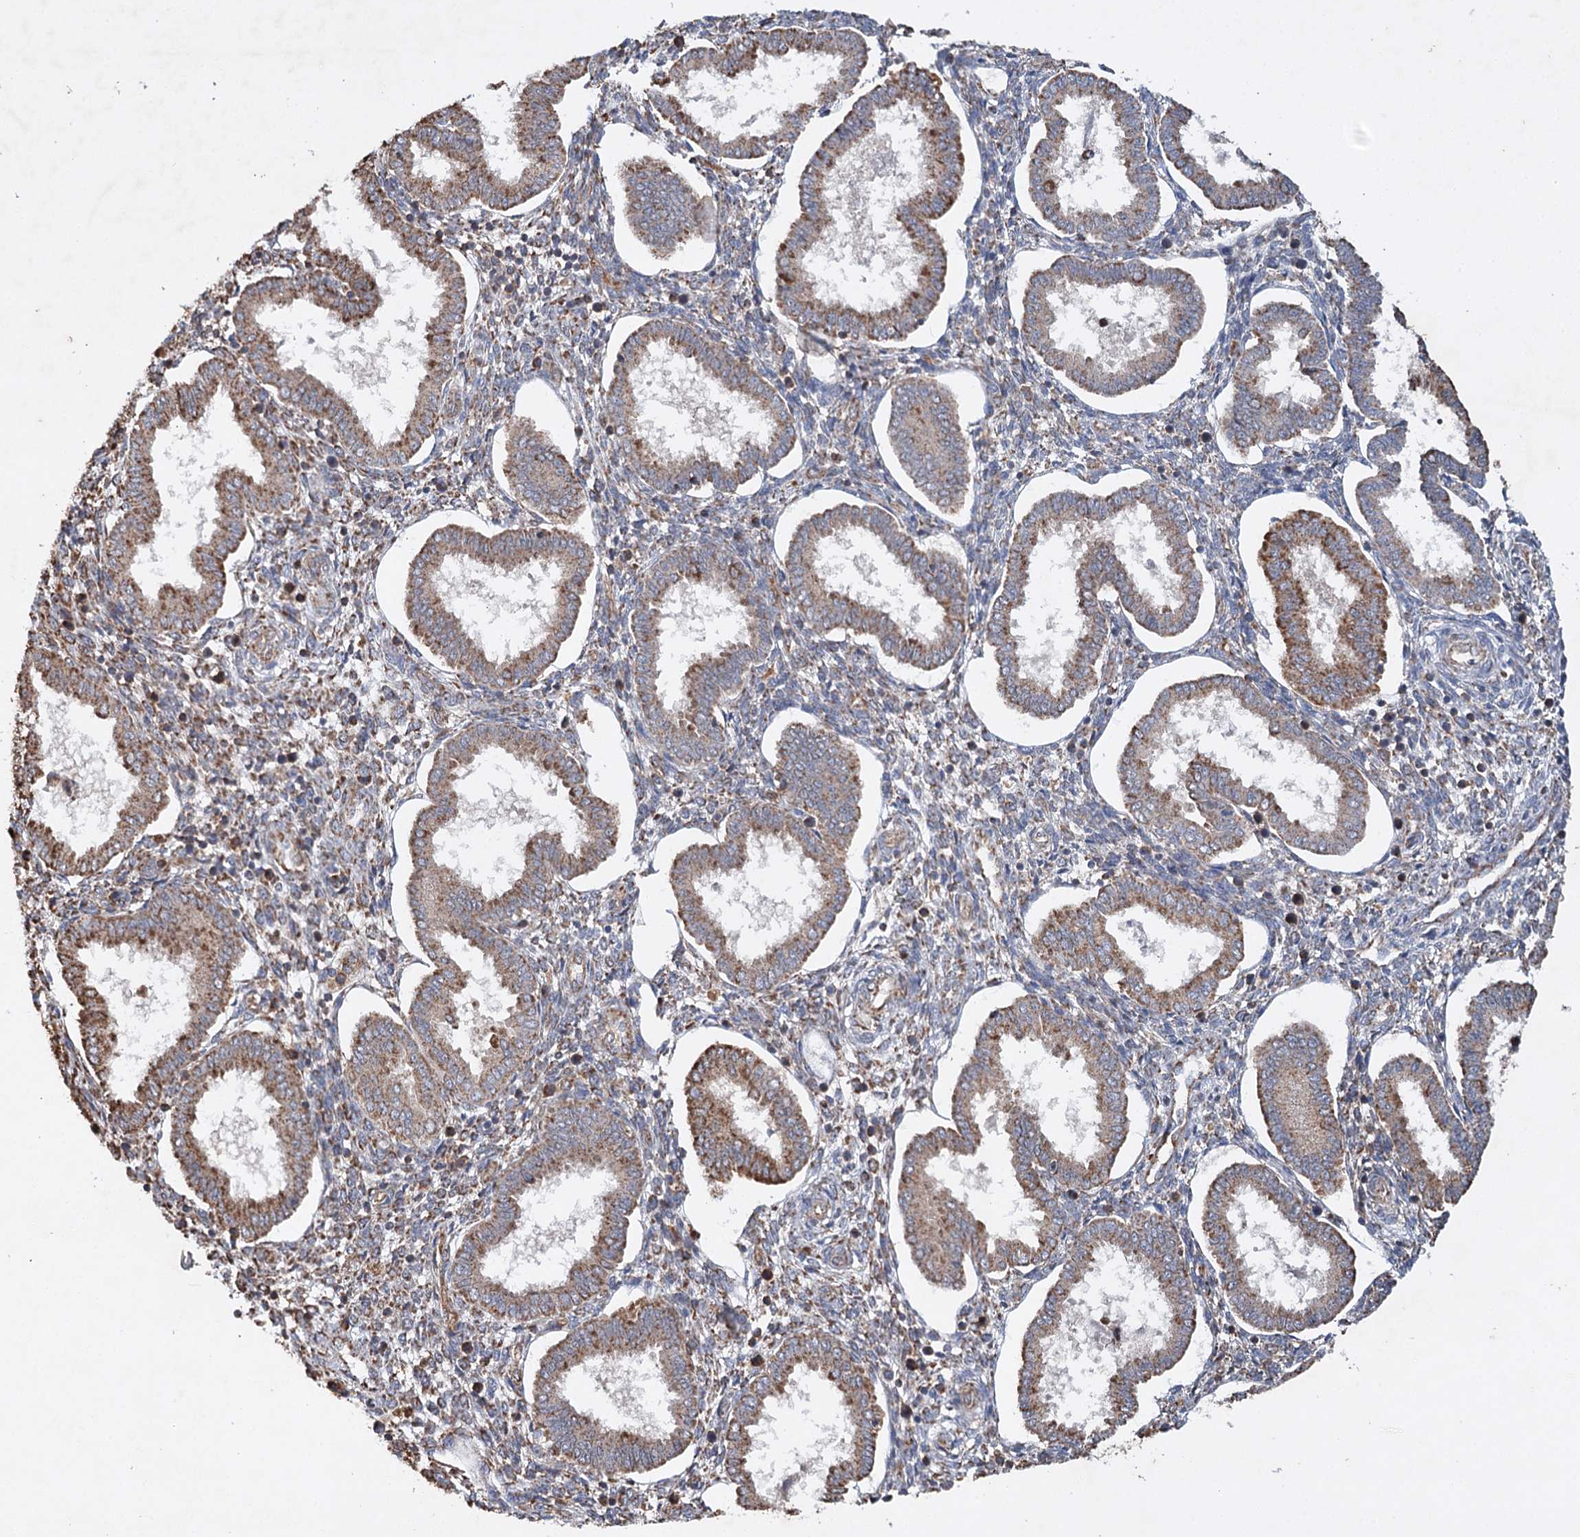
{"staining": {"intensity": "moderate", "quantity": "<25%", "location": "cytoplasmic/membranous"}, "tissue": "endometrium", "cell_type": "Cells in endometrial stroma", "image_type": "normal", "snomed": [{"axis": "morphology", "description": "Normal tissue, NOS"}, {"axis": "topography", "description": "Endometrium"}], "caption": "The photomicrograph reveals a brown stain indicating the presence of a protein in the cytoplasmic/membranous of cells in endometrial stroma in endometrium.", "gene": "PIK3CB", "patient": {"sex": "female", "age": 24}}